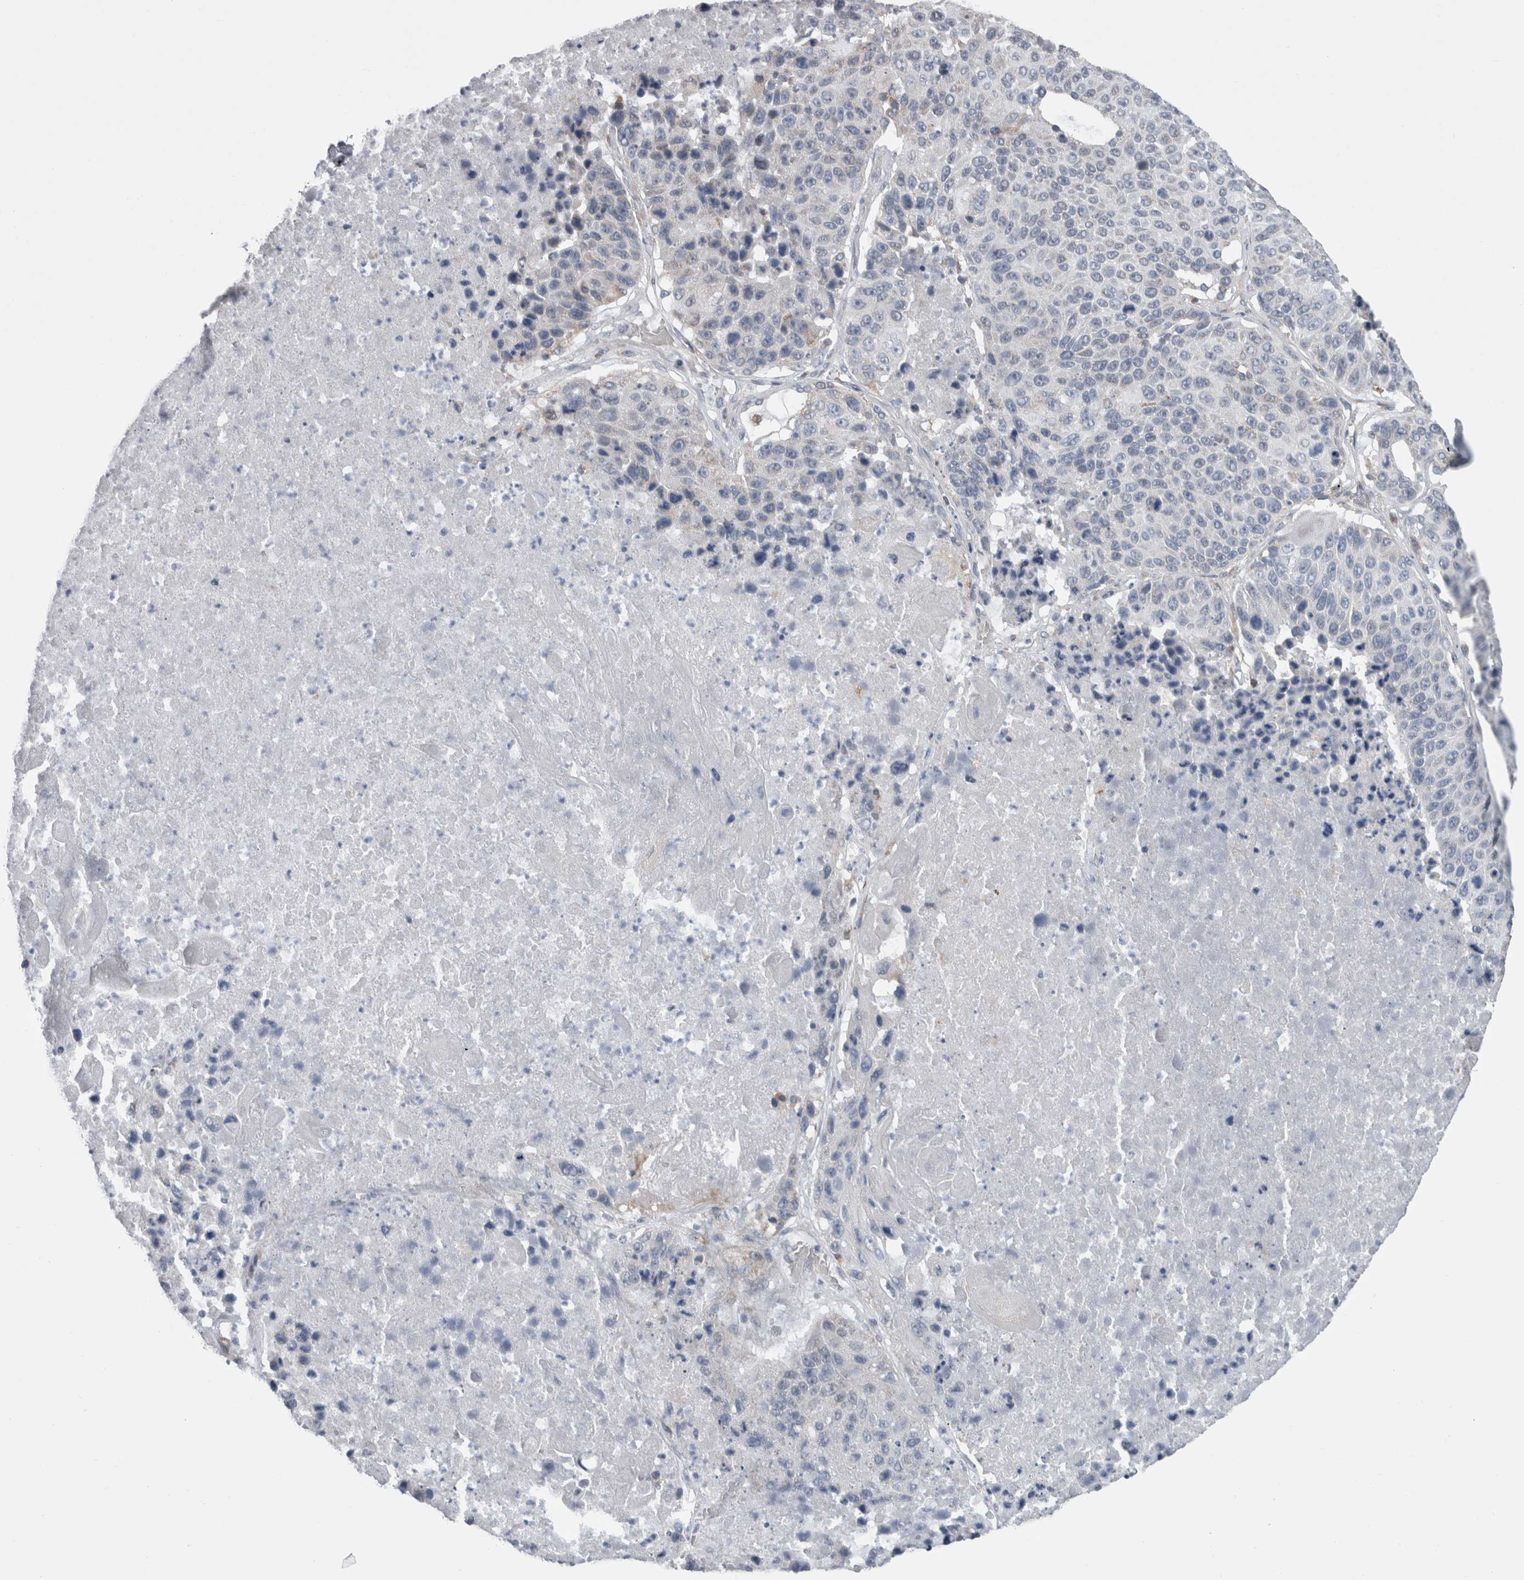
{"staining": {"intensity": "negative", "quantity": "none", "location": "none"}, "tissue": "lung cancer", "cell_type": "Tumor cells", "image_type": "cancer", "snomed": [{"axis": "morphology", "description": "Squamous cell carcinoma, NOS"}, {"axis": "topography", "description": "Lung"}], "caption": "Photomicrograph shows no protein staining in tumor cells of lung cancer tissue. (DAB (3,3'-diaminobenzidine) immunohistochemistry, high magnification).", "gene": "GDAP1", "patient": {"sex": "male", "age": 61}}